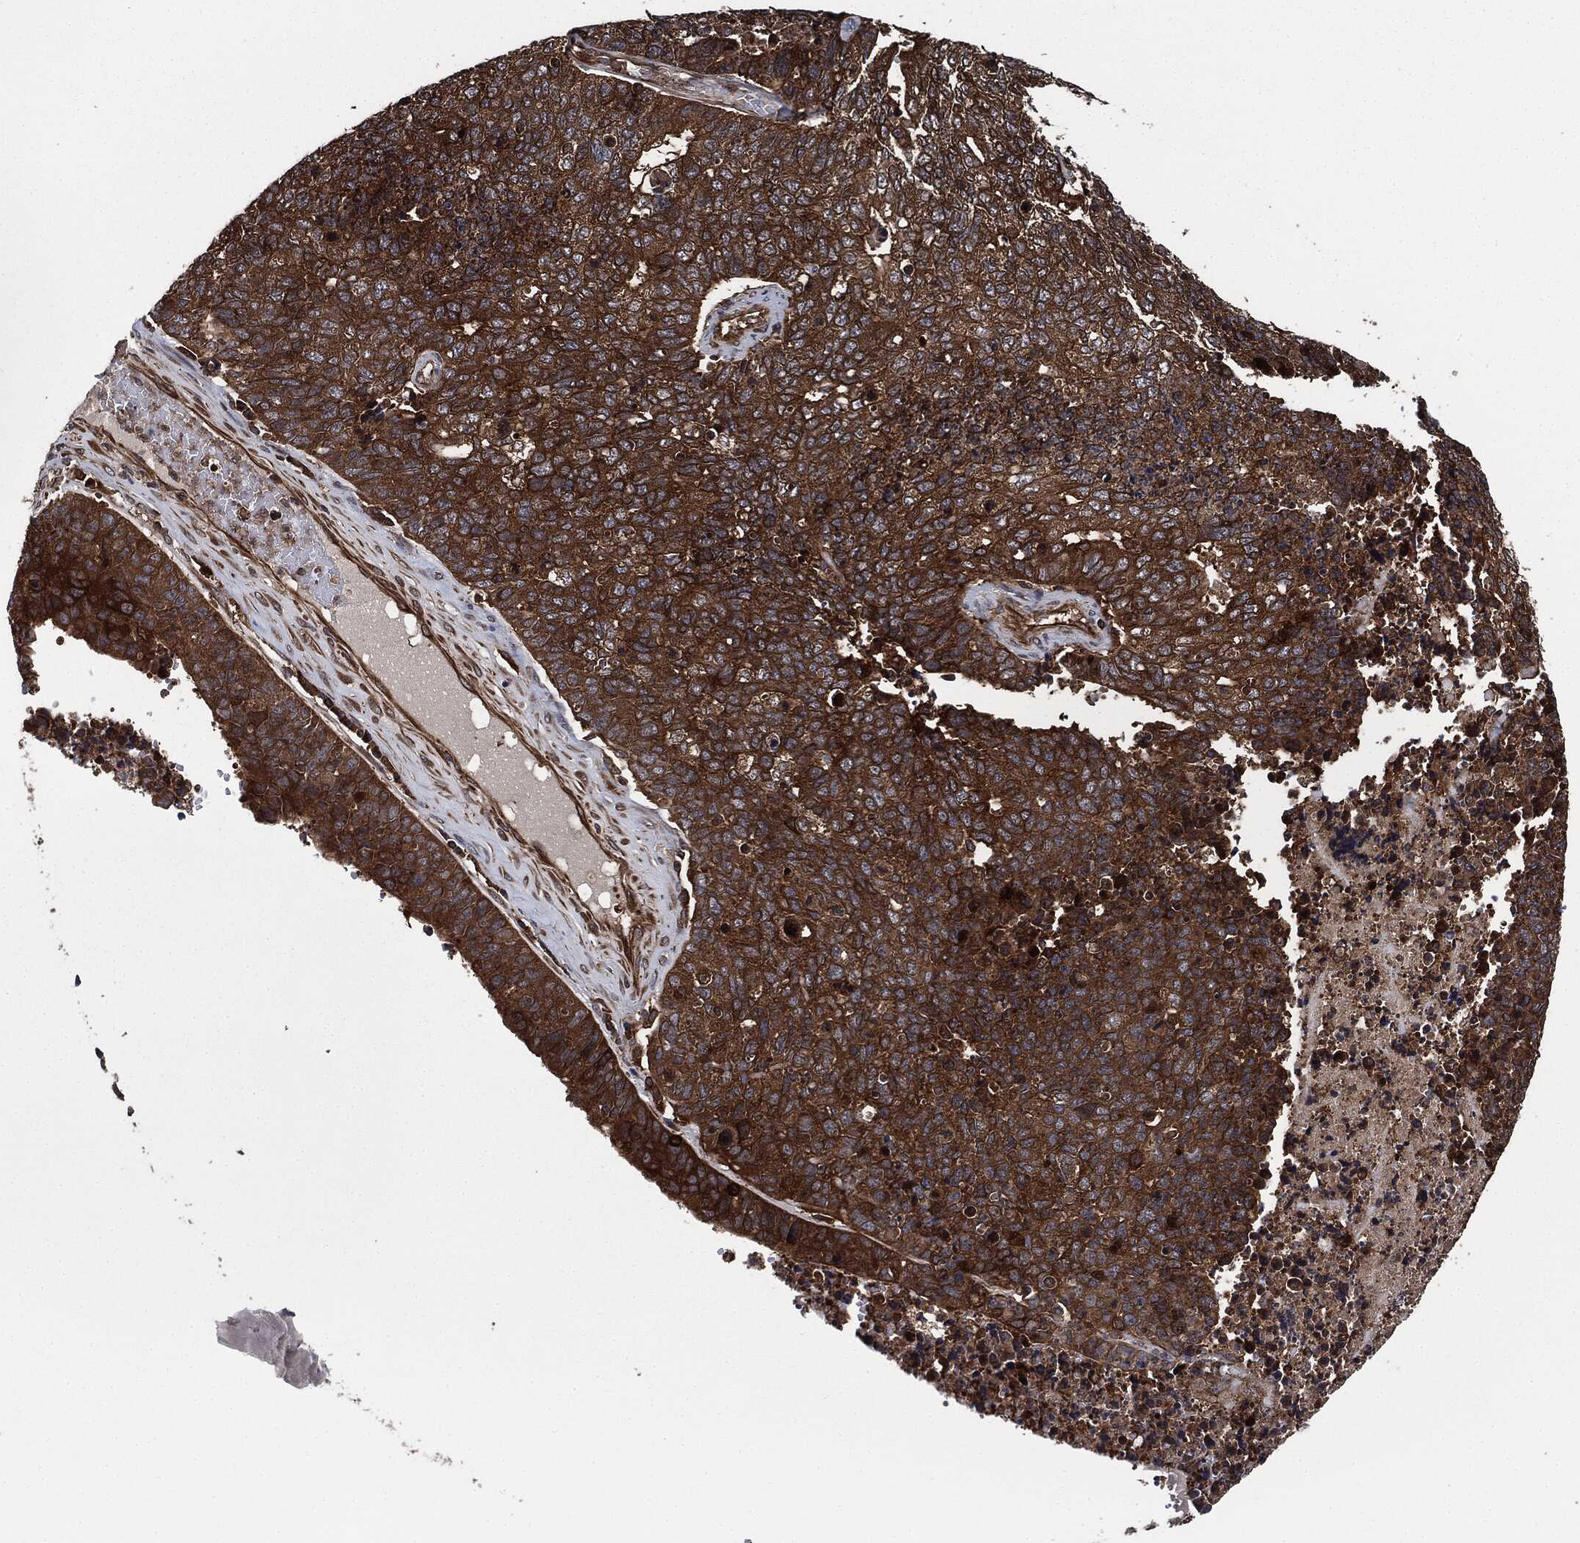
{"staining": {"intensity": "strong", "quantity": ">75%", "location": "cytoplasmic/membranous"}, "tissue": "cervical cancer", "cell_type": "Tumor cells", "image_type": "cancer", "snomed": [{"axis": "morphology", "description": "Squamous cell carcinoma, NOS"}, {"axis": "topography", "description": "Cervix"}], "caption": "Cervical cancer (squamous cell carcinoma) stained for a protein reveals strong cytoplasmic/membranous positivity in tumor cells.", "gene": "RAP1GDS1", "patient": {"sex": "female", "age": 63}}